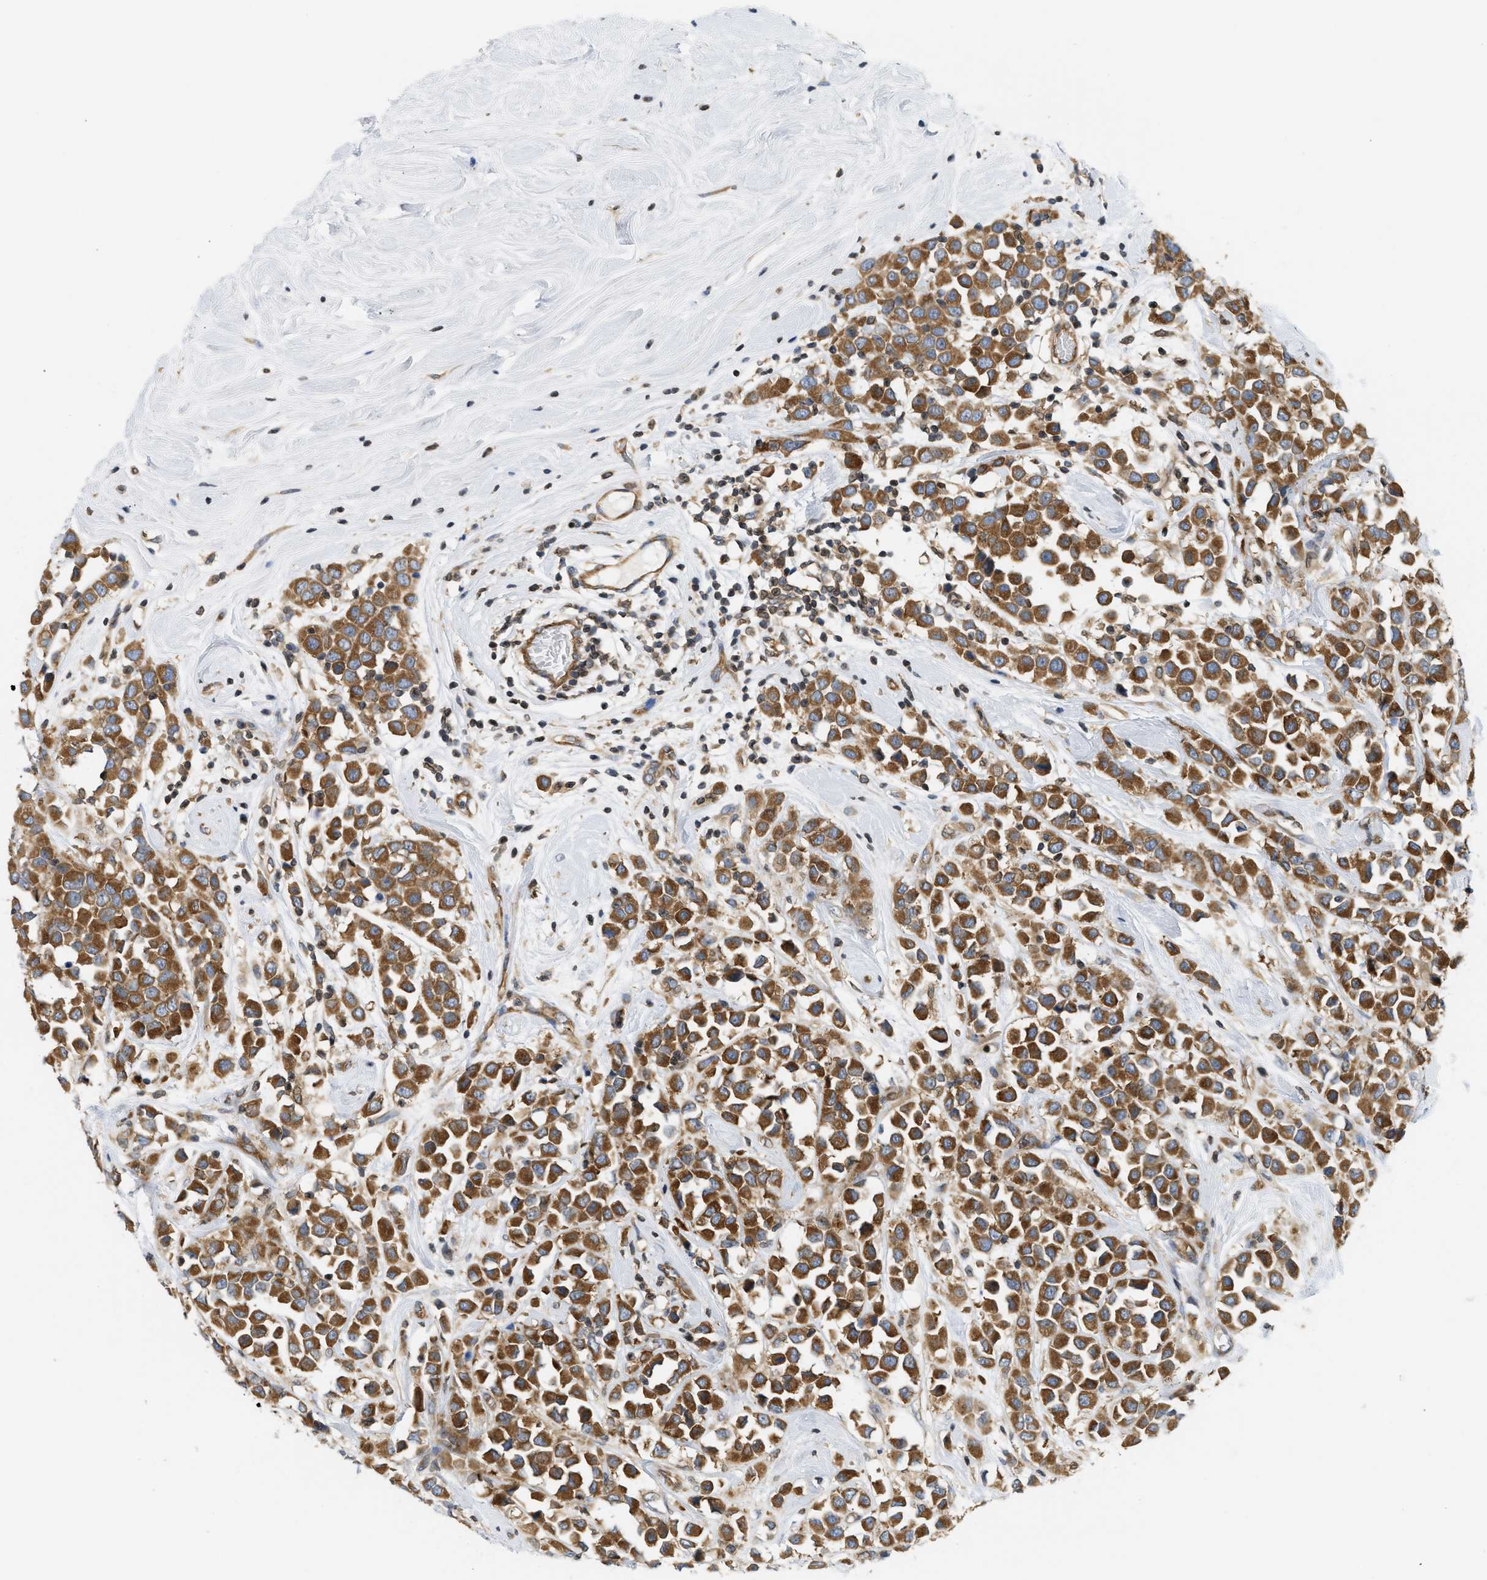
{"staining": {"intensity": "strong", "quantity": ">75%", "location": "cytoplasmic/membranous"}, "tissue": "breast cancer", "cell_type": "Tumor cells", "image_type": "cancer", "snomed": [{"axis": "morphology", "description": "Duct carcinoma"}, {"axis": "topography", "description": "Breast"}], "caption": "A brown stain highlights strong cytoplasmic/membranous positivity of a protein in human breast invasive ductal carcinoma tumor cells. Using DAB (3,3'-diaminobenzidine) (brown) and hematoxylin (blue) stains, captured at high magnification using brightfield microscopy.", "gene": "STRN", "patient": {"sex": "female", "age": 61}}